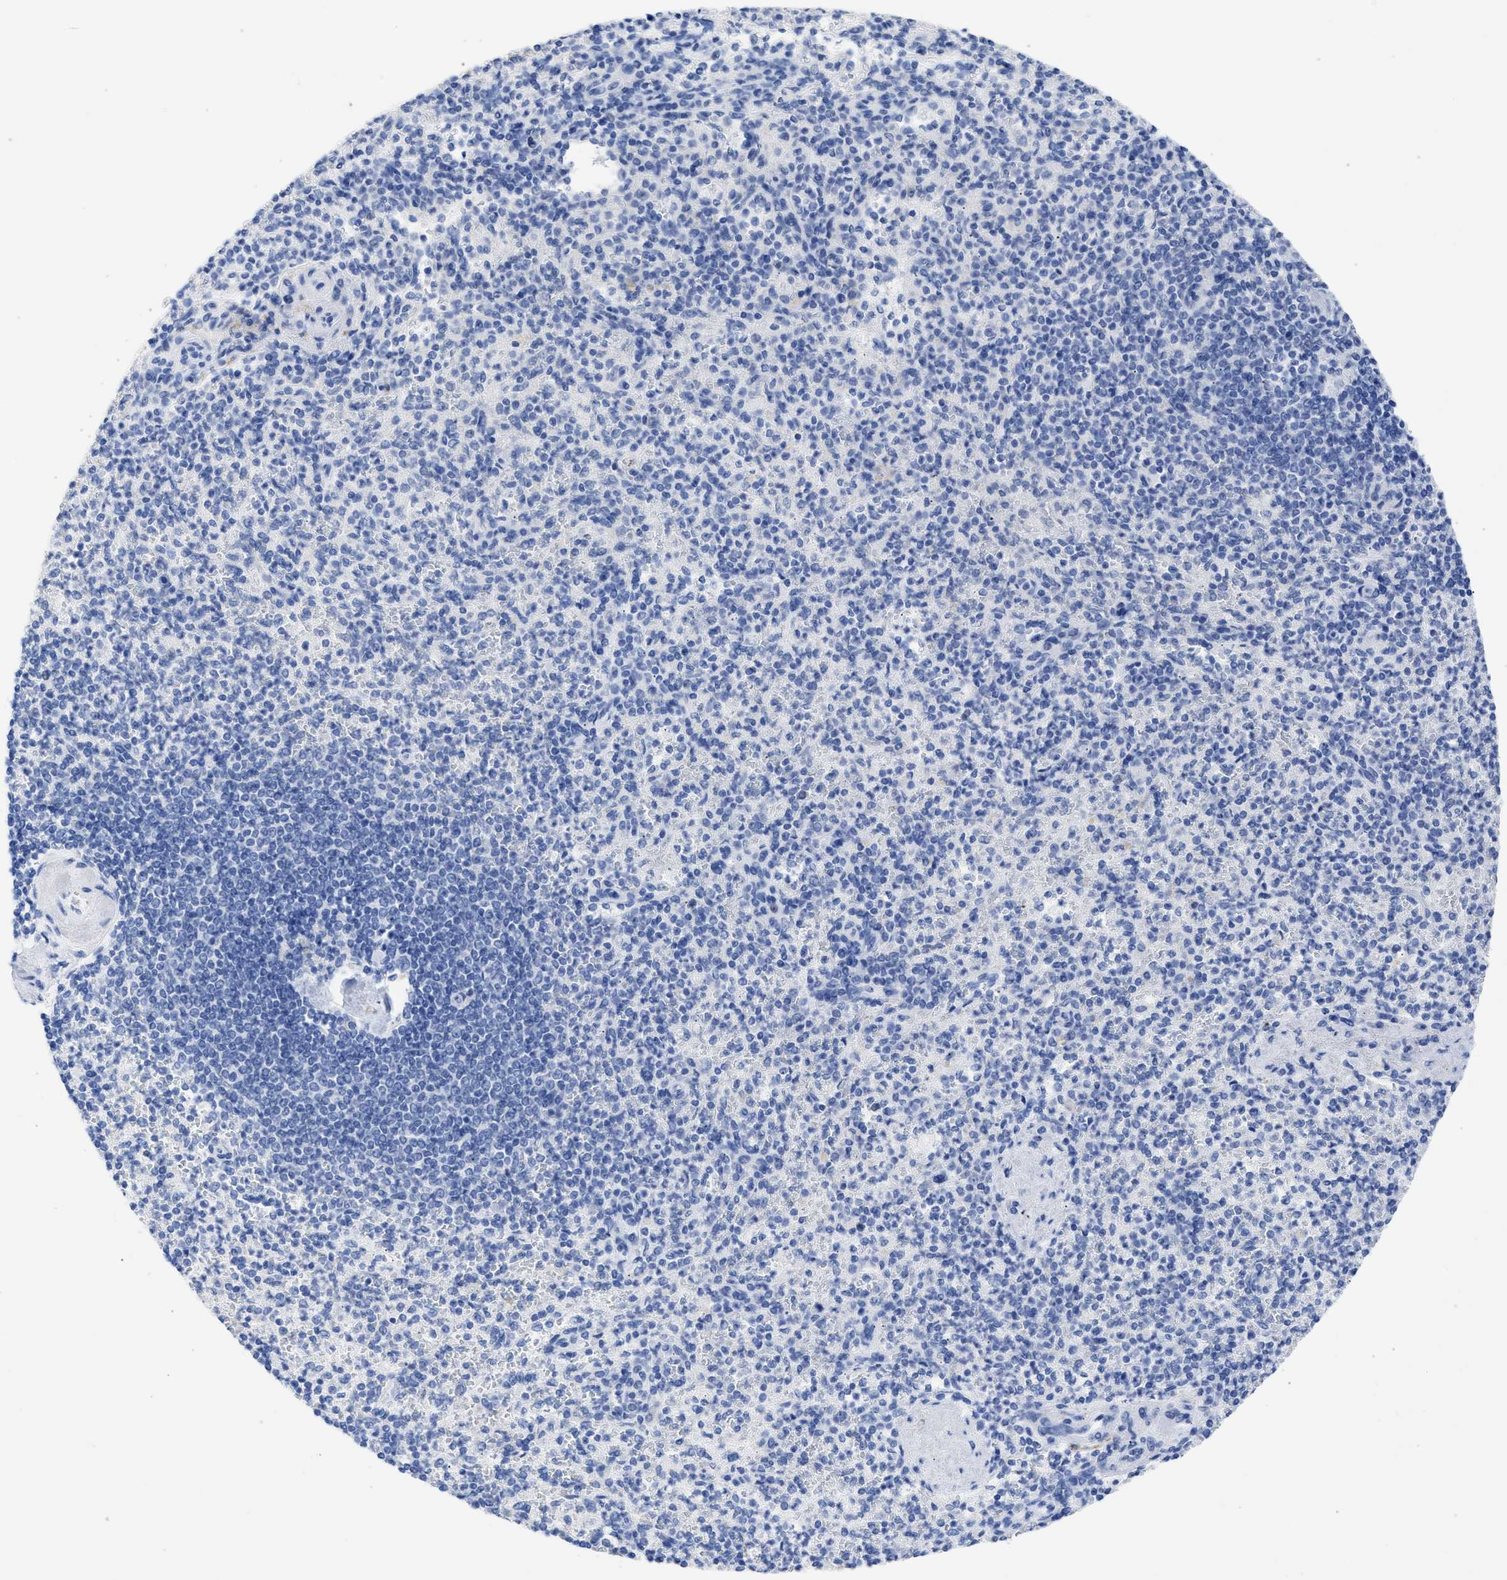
{"staining": {"intensity": "negative", "quantity": "none", "location": "none"}, "tissue": "spleen", "cell_type": "Cells in red pulp", "image_type": "normal", "snomed": [{"axis": "morphology", "description": "Normal tissue, NOS"}, {"axis": "topography", "description": "Spleen"}], "caption": "Immunohistochemistry micrograph of unremarkable spleen: human spleen stained with DAB (3,3'-diaminobenzidine) displays no significant protein staining in cells in red pulp.", "gene": "NCAM1", "patient": {"sex": "female", "age": 74}}